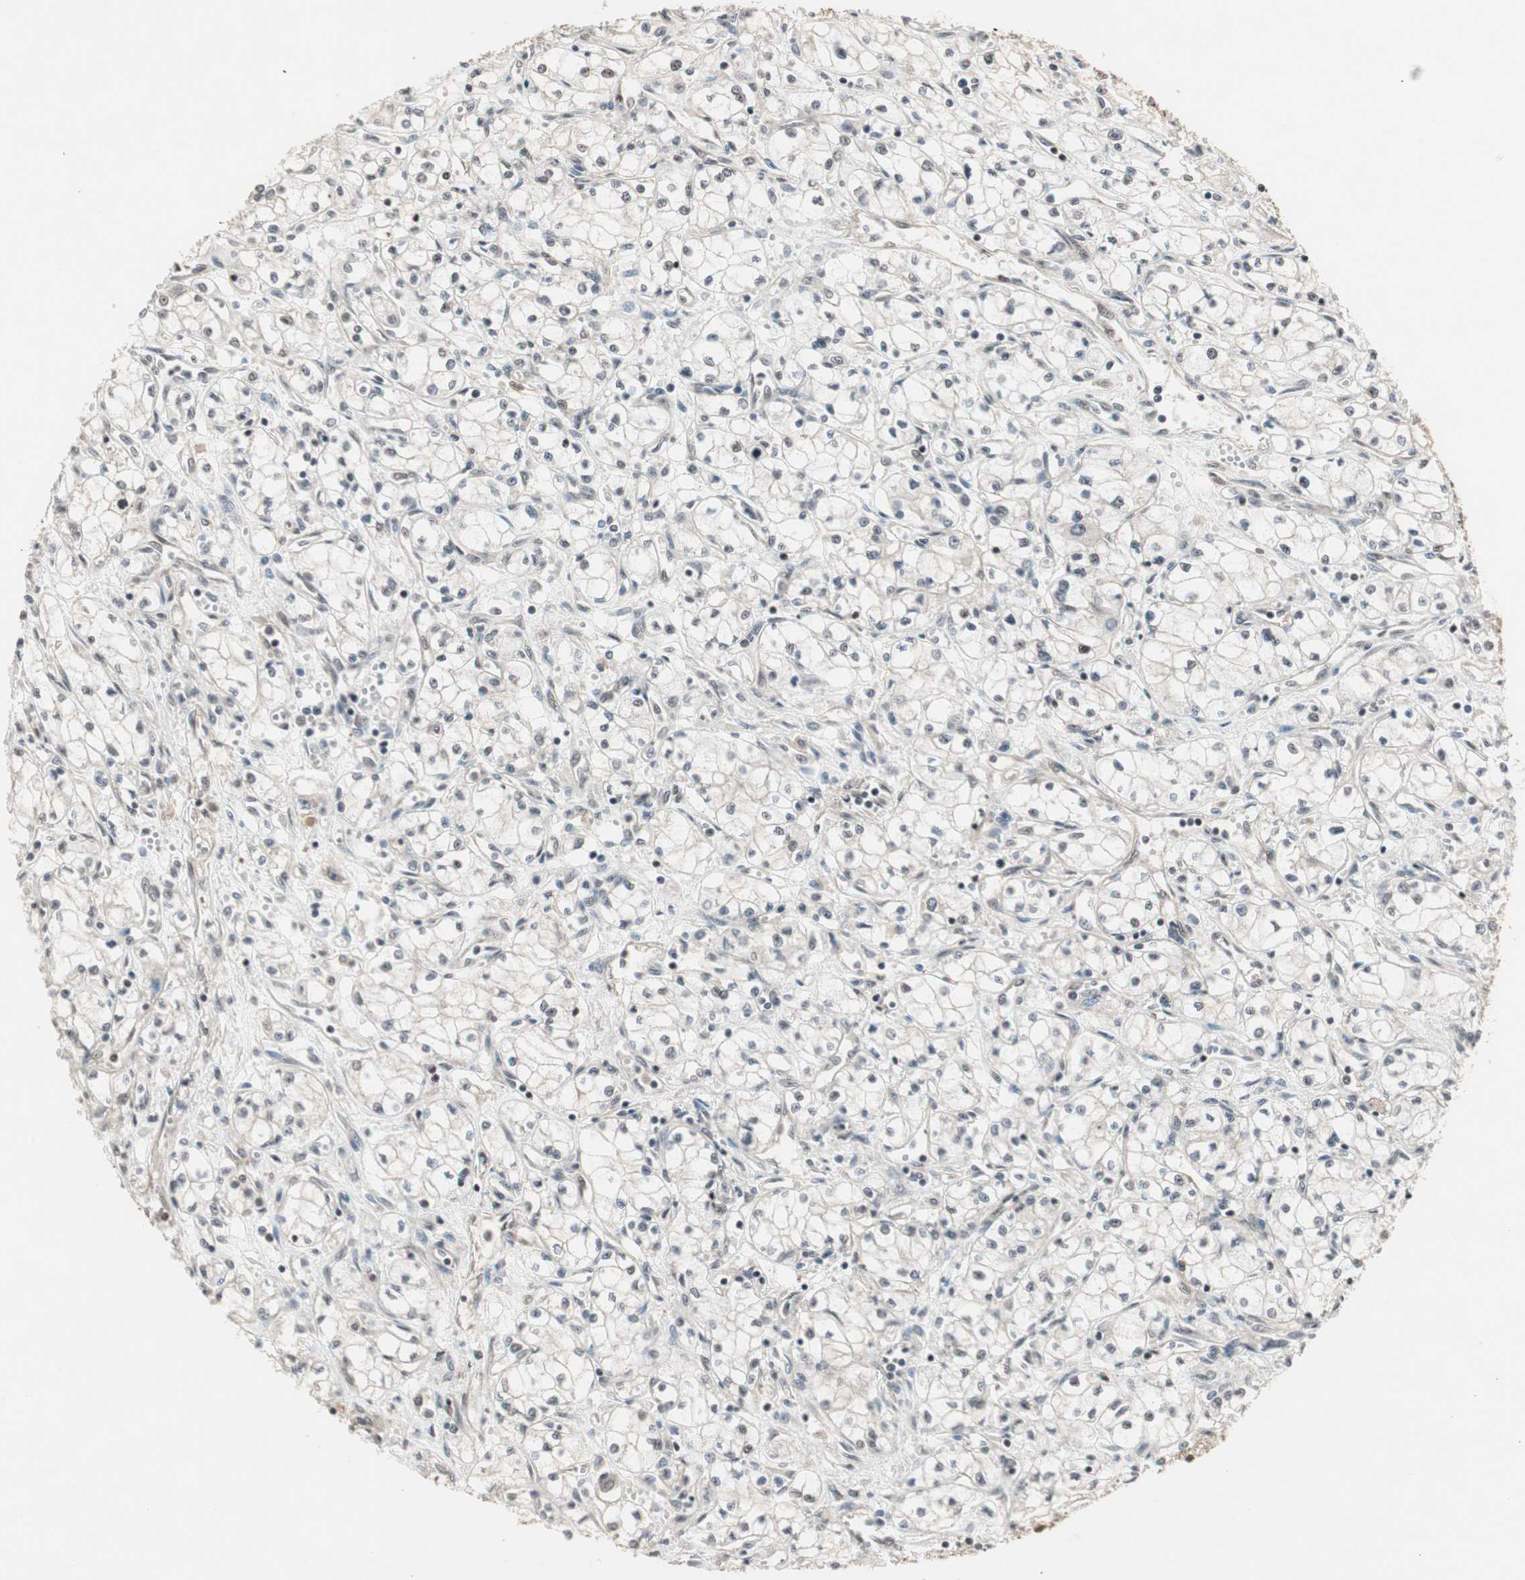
{"staining": {"intensity": "weak", "quantity": "<25%", "location": "nuclear"}, "tissue": "renal cancer", "cell_type": "Tumor cells", "image_type": "cancer", "snomed": [{"axis": "morphology", "description": "Normal tissue, NOS"}, {"axis": "morphology", "description": "Adenocarcinoma, NOS"}, {"axis": "topography", "description": "Kidney"}], "caption": "High power microscopy micrograph of an IHC image of renal adenocarcinoma, revealing no significant staining in tumor cells.", "gene": "CSNK2B", "patient": {"sex": "male", "age": 59}}